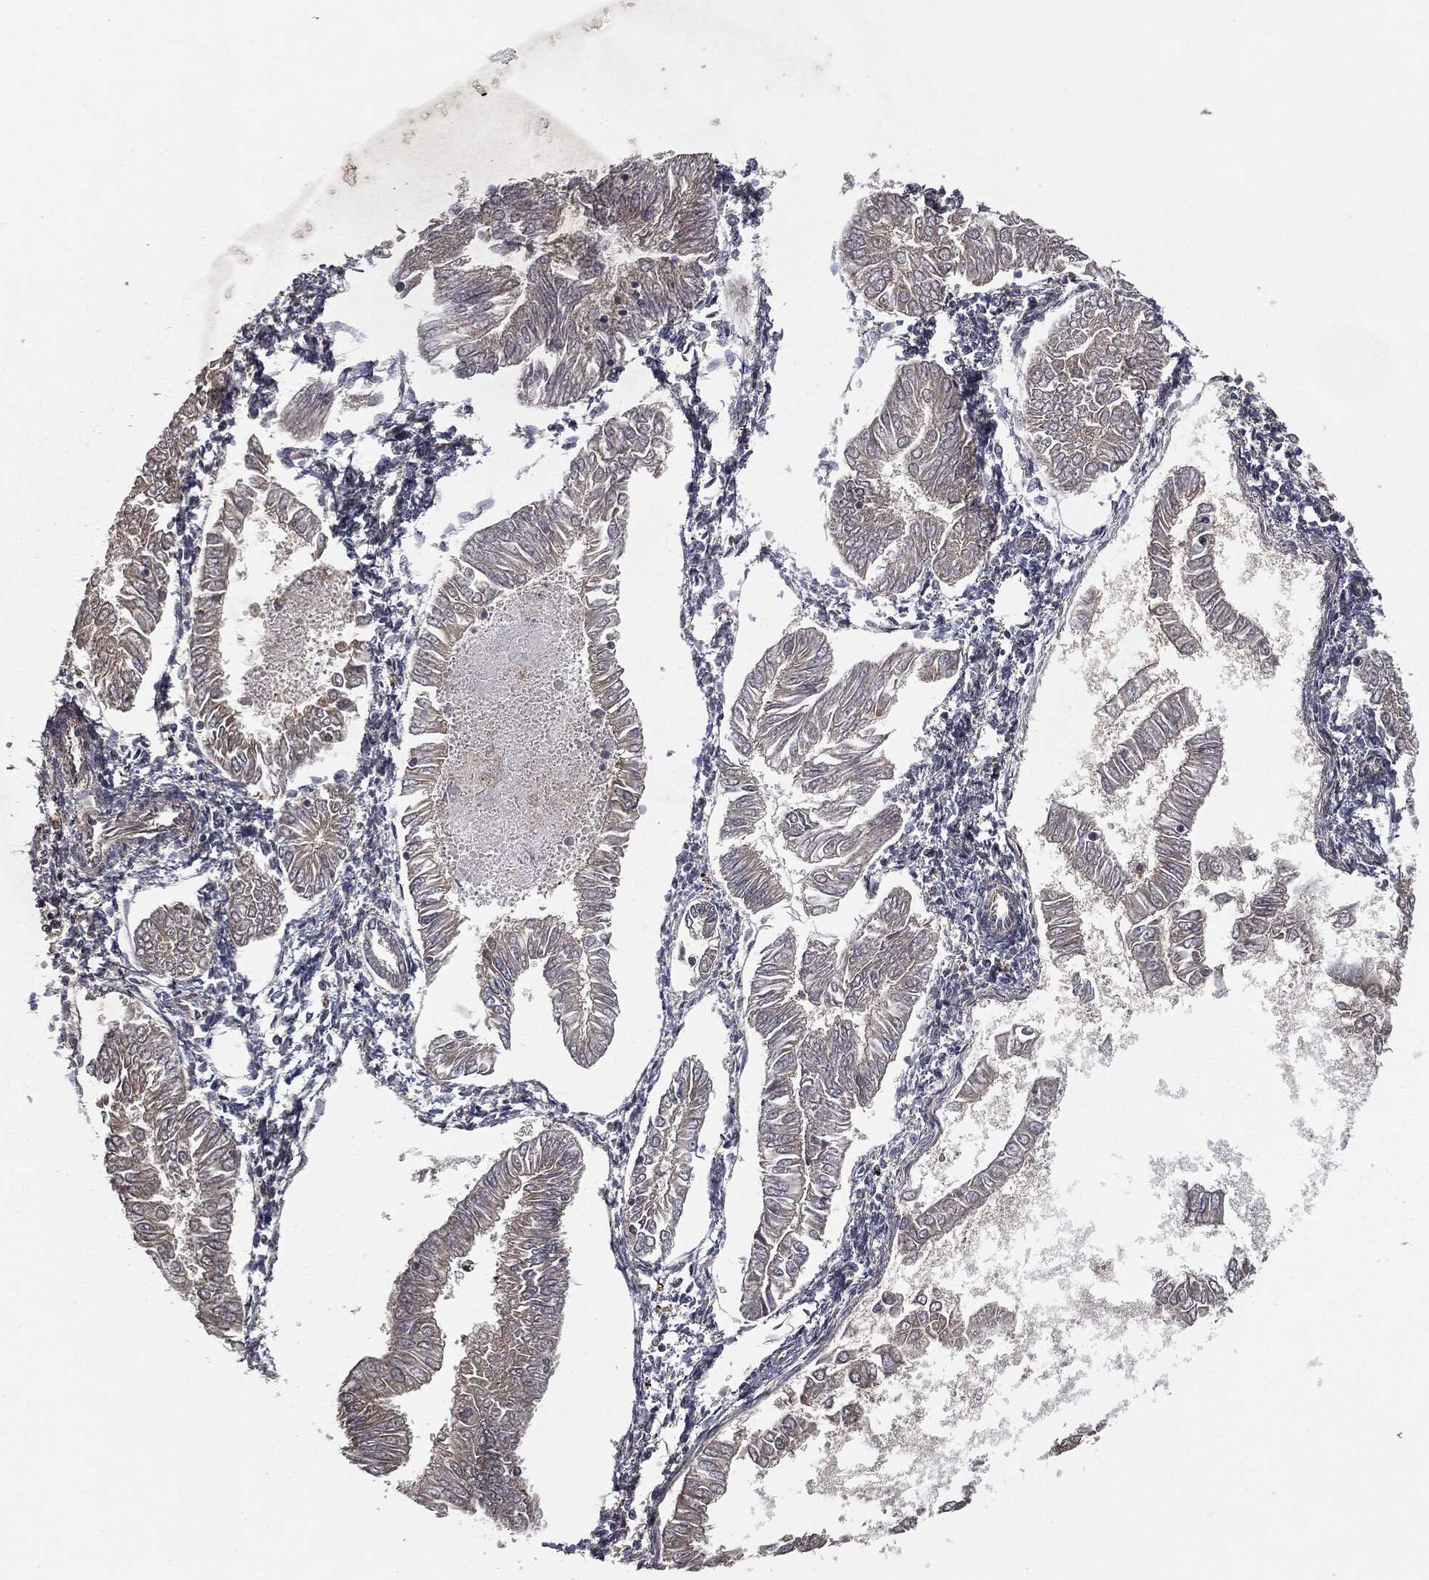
{"staining": {"intensity": "negative", "quantity": "none", "location": "none"}, "tissue": "endometrial cancer", "cell_type": "Tumor cells", "image_type": "cancer", "snomed": [{"axis": "morphology", "description": "Adenocarcinoma, NOS"}, {"axis": "topography", "description": "Endometrium"}], "caption": "An IHC image of adenocarcinoma (endometrial) is shown. There is no staining in tumor cells of adenocarcinoma (endometrial).", "gene": "MIER2", "patient": {"sex": "female", "age": 53}}